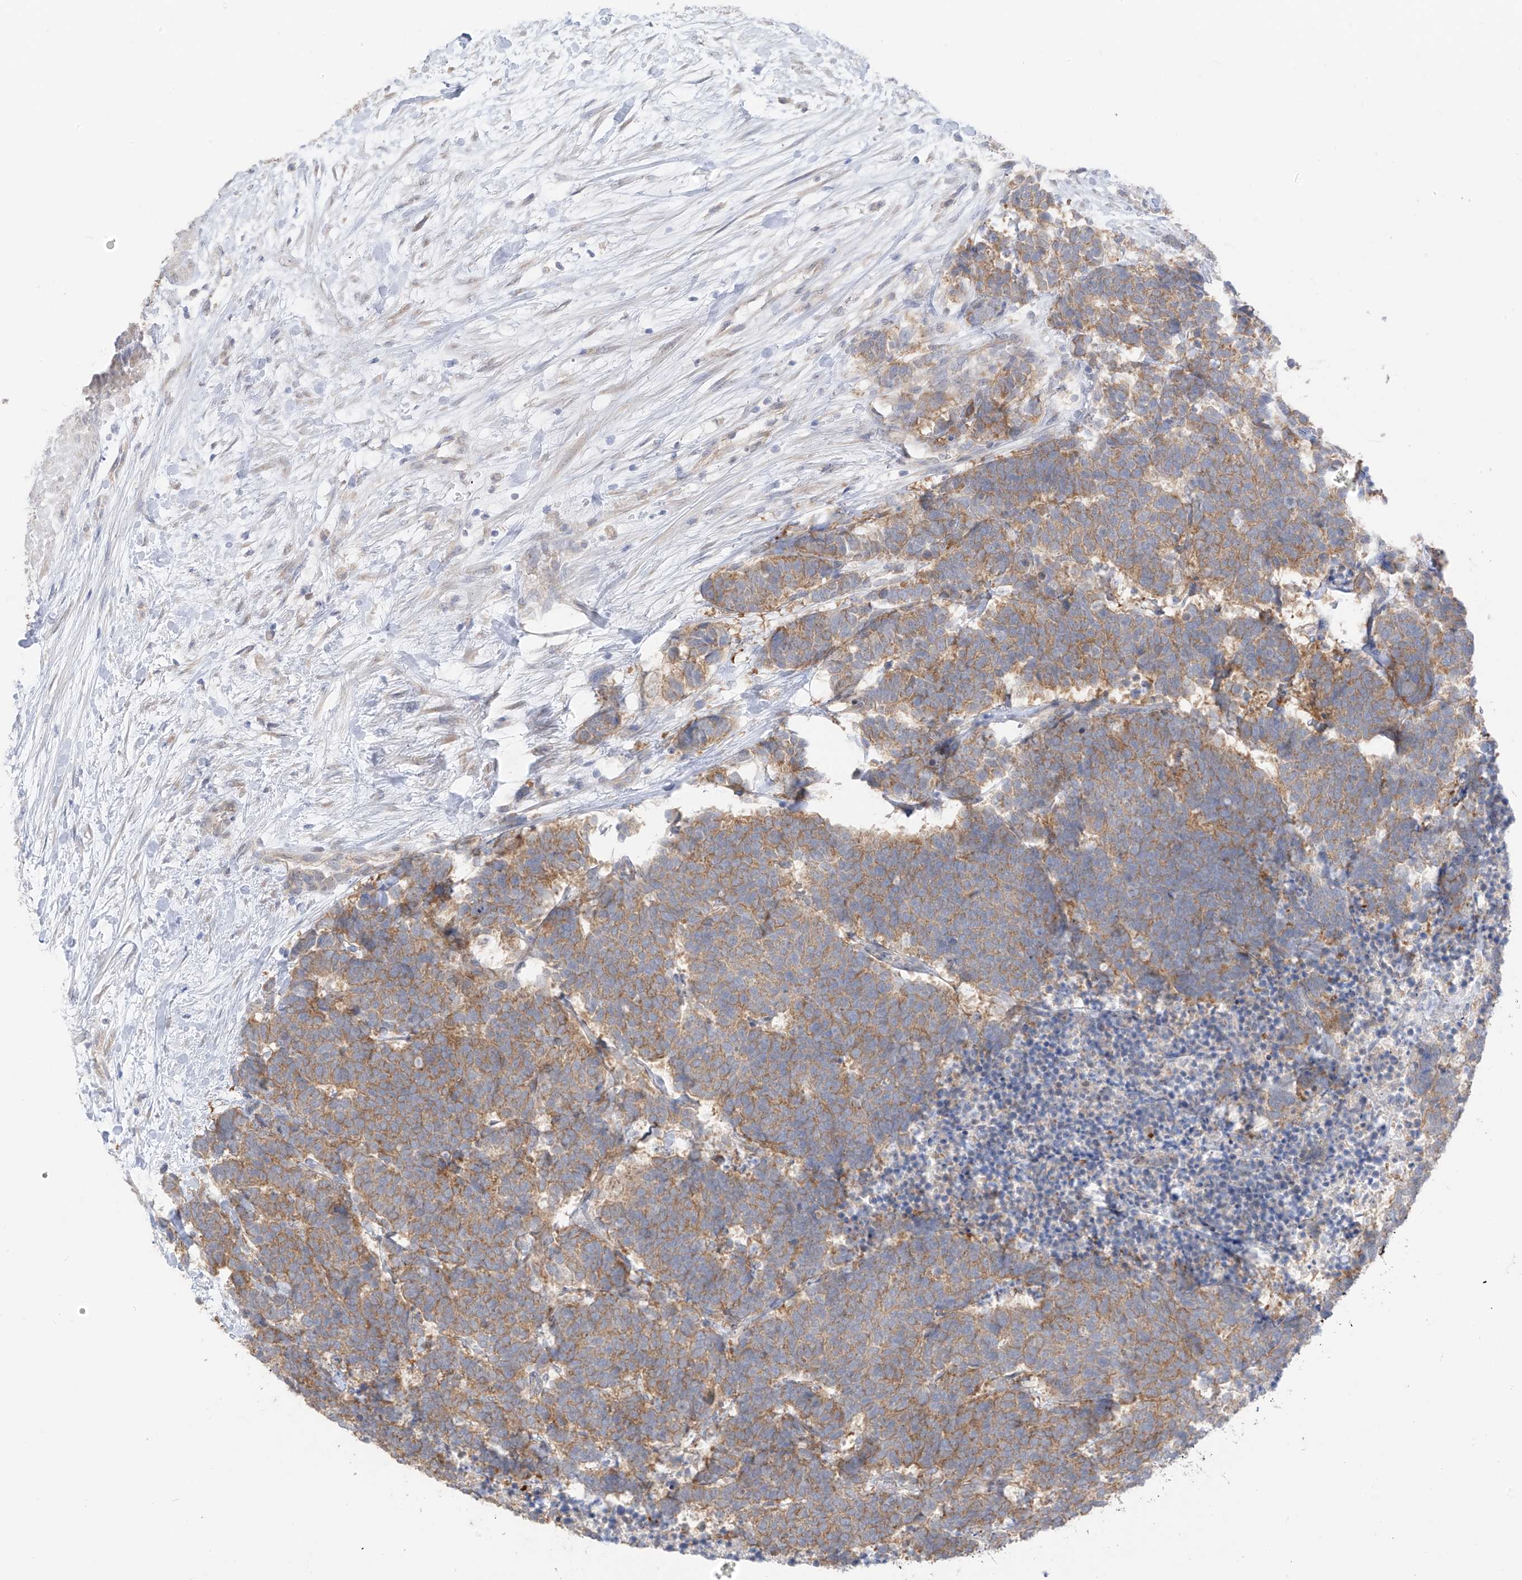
{"staining": {"intensity": "moderate", "quantity": ">75%", "location": "cytoplasmic/membranous"}, "tissue": "carcinoid", "cell_type": "Tumor cells", "image_type": "cancer", "snomed": [{"axis": "morphology", "description": "Carcinoma, NOS"}, {"axis": "morphology", "description": "Carcinoid, malignant, NOS"}, {"axis": "topography", "description": "Urinary bladder"}], "caption": "Protein expression analysis of human carcinoid (malignant) reveals moderate cytoplasmic/membranous expression in about >75% of tumor cells. Using DAB (brown) and hematoxylin (blue) stains, captured at high magnification using brightfield microscopy.", "gene": "NALCN", "patient": {"sex": "male", "age": 57}}